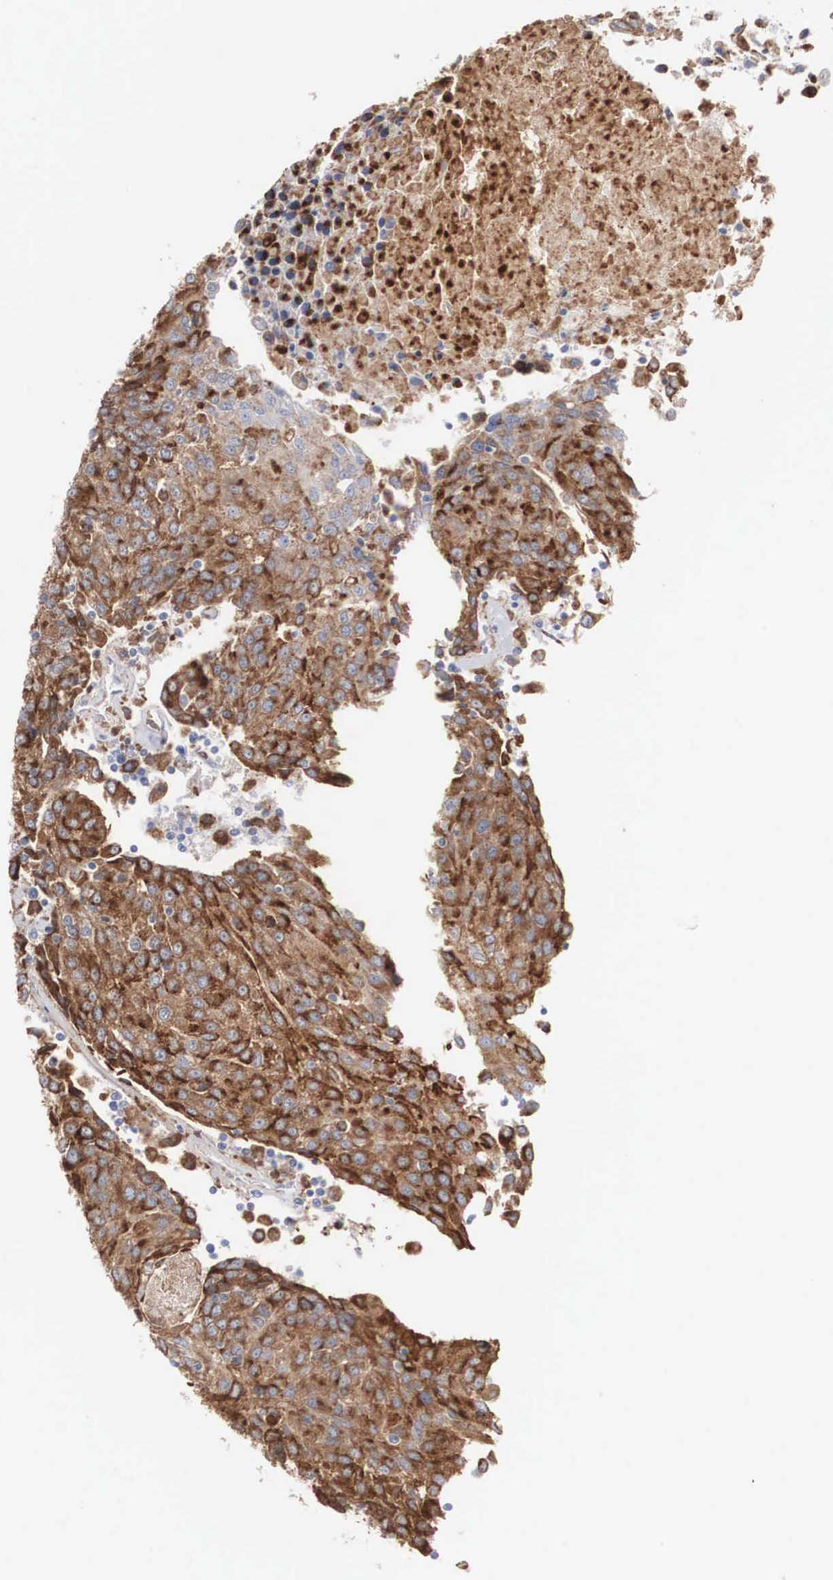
{"staining": {"intensity": "strong", "quantity": ">75%", "location": "cytoplasmic/membranous"}, "tissue": "urothelial cancer", "cell_type": "Tumor cells", "image_type": "cancer", "snomed": [{"axis": "morphology", "description": "Urothelial carcinoma, High grade"}, {"axis": "topography", "description": "Urinary bladder"}], "caption": "Urothelial carcinoma (high-grade) was stained to show a protein in brown. There is high levels of strong cytoplasmic/membranous staining in about >75% of tumor cells.", "gene": "LGALS3BP", "patient": {"sex": "female", "age": 85}}